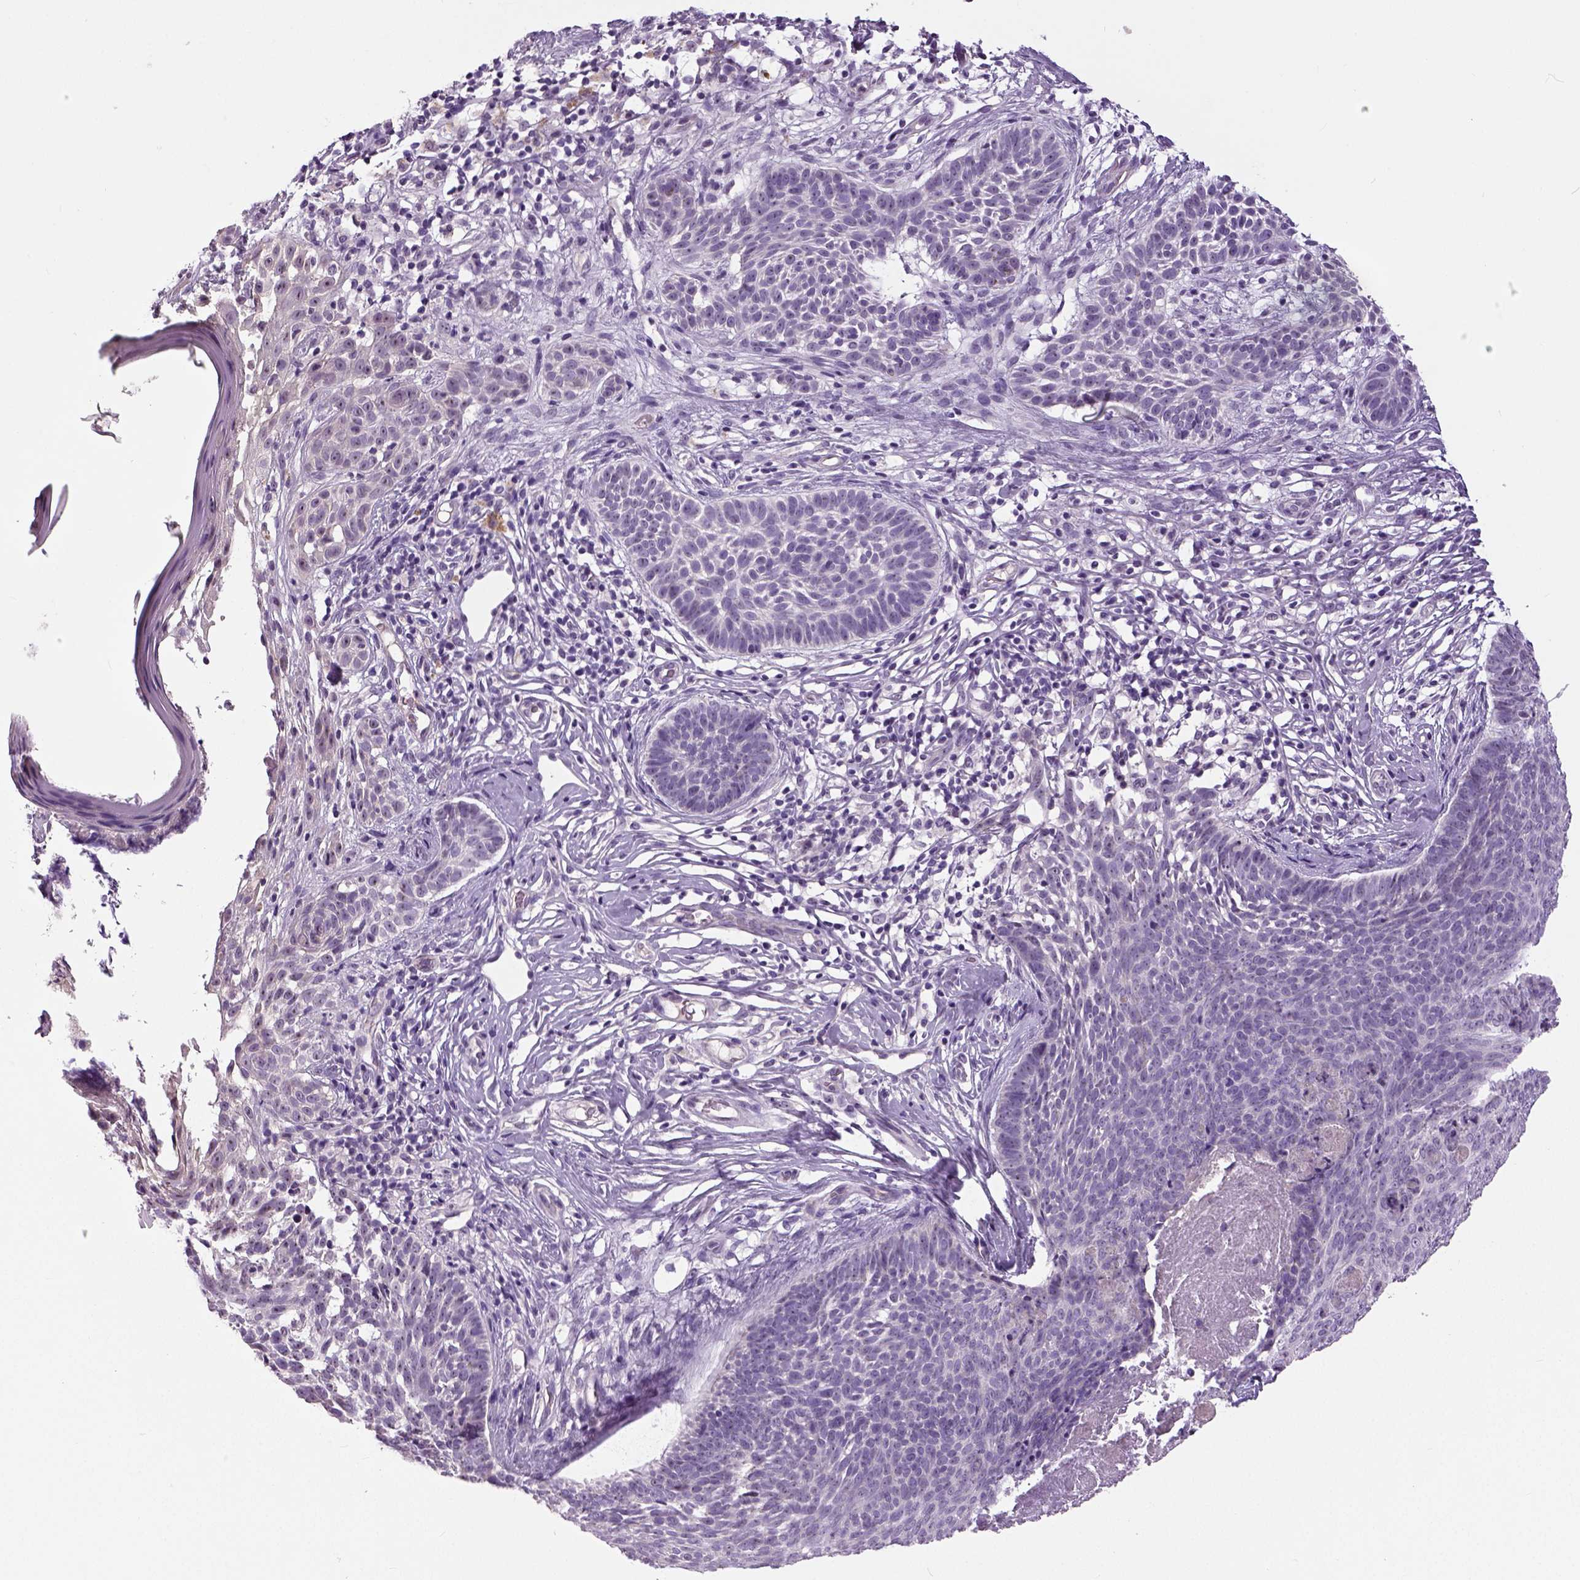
{"staining": {"intensity": "negative", "quantity": "none", "location": "none"}, "tissue": "skin cancer", "cell_type": "Tumor cells", "image_type": "cancer", "snomed": [{"axis": "morphology", "description": "Basal cell carcinoma"}, {"axis": "topography", "description": "Skin"}], "caption": "An image of skin cancer (basal cell carcinoma) stained for a protein displays no brown staining in tumor cells.", "gene": "NECAB1", "patient": {"sex": "male", "age": 85}}